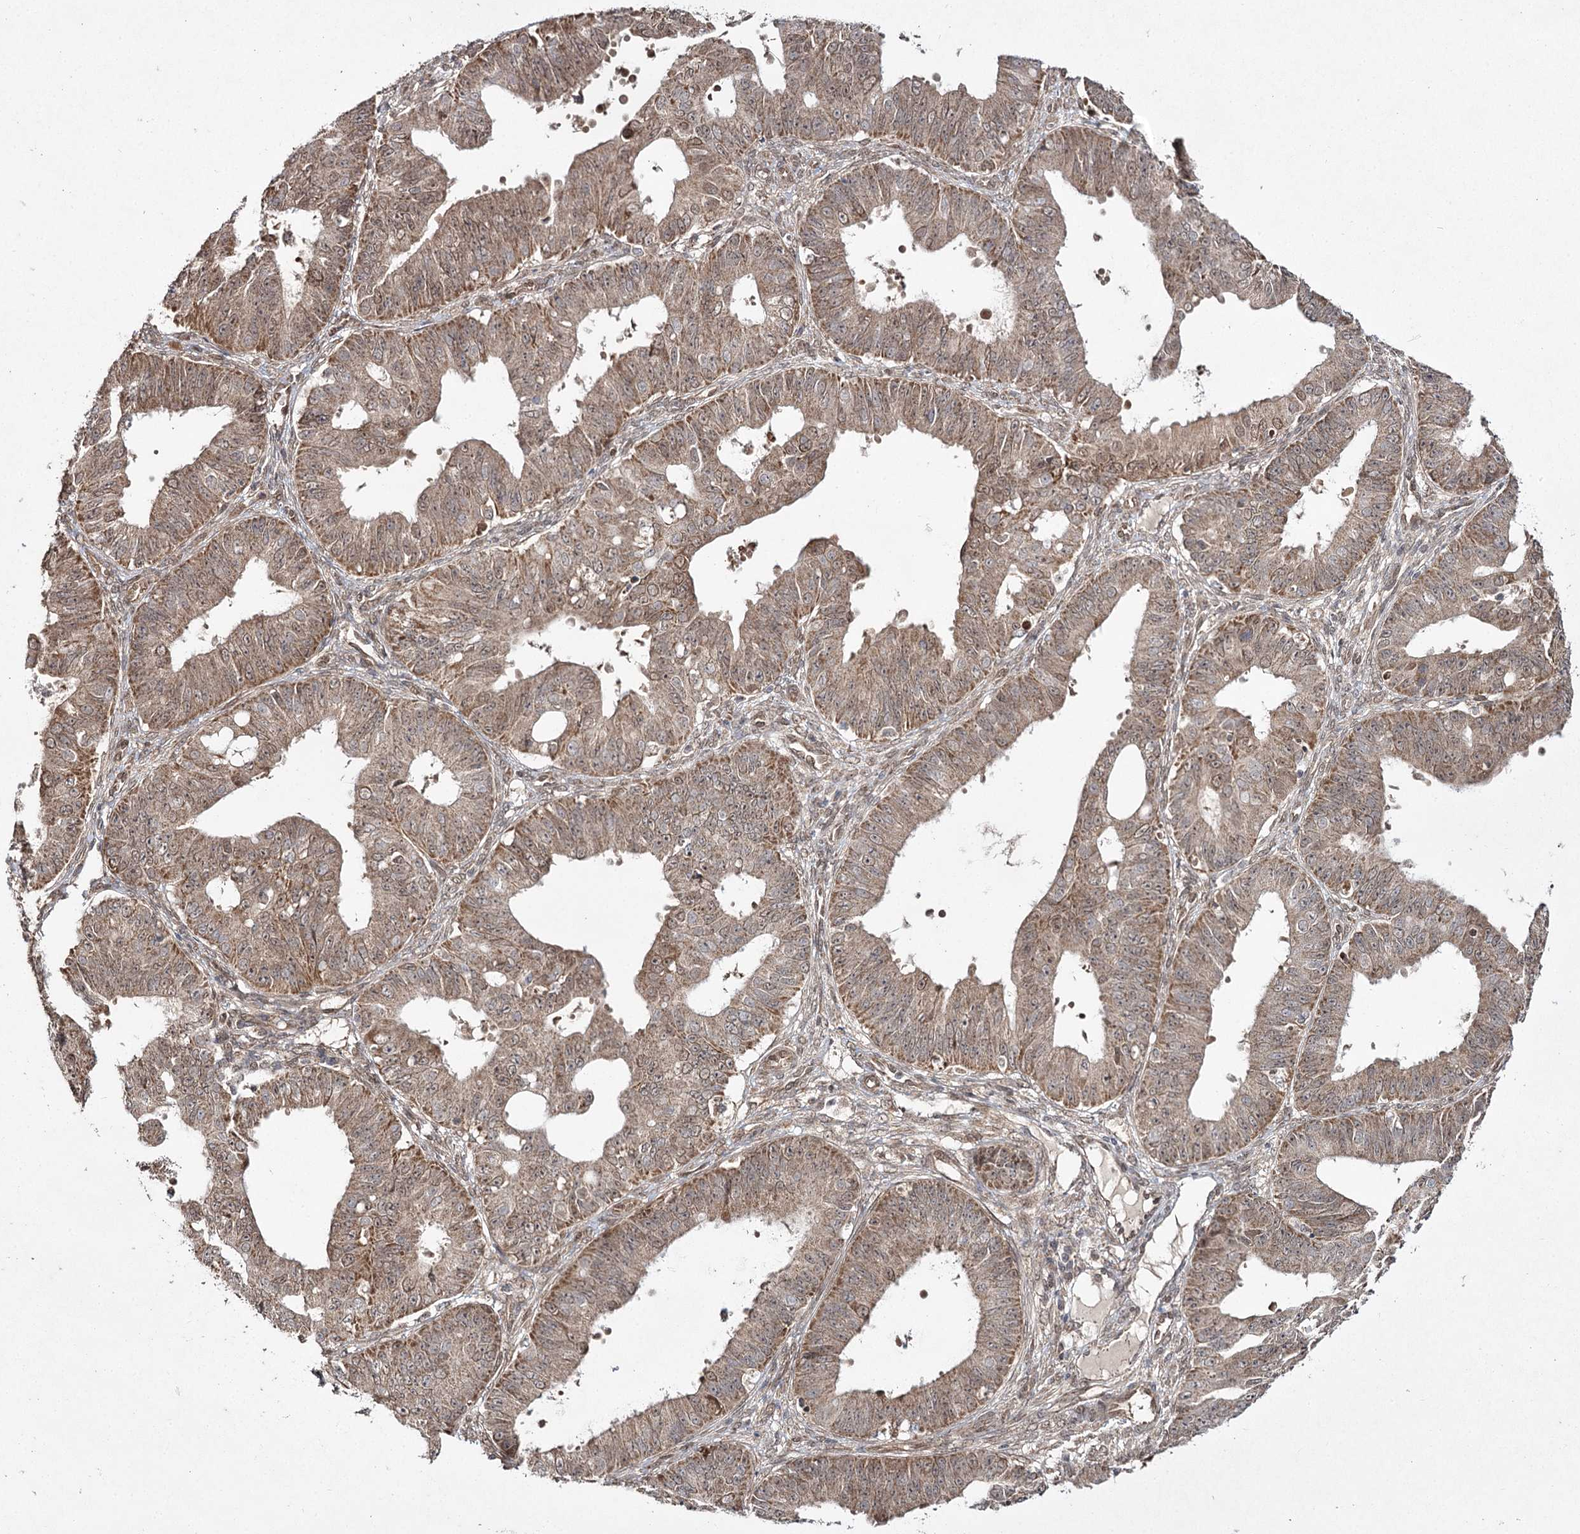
{"staining": {"intensity": "moderate", "quantity": ">75%", "location": "cytoplasmic/membranous,nuclear"}, "tissue": "ovarian cancer", "cell_type": "Tumor cells", "image_type": "cancer", "snomed": [{"axis": "morphology", "description": "Carcinoma, endometroid"}, {"axis": "topography", "description": "Appendix"}, {"axis": "topography", "description": "Ovary"}], "caption": "There is medium levels of moderate cytoplasmic/membranous and nuclear positivity in tumor cells of ovarian endometroid carcinoma, as demonstrated by immunohistochemical staining (brown color).", "gene": "TRNT1", "patient": {"sex": "female", "age": 42}}